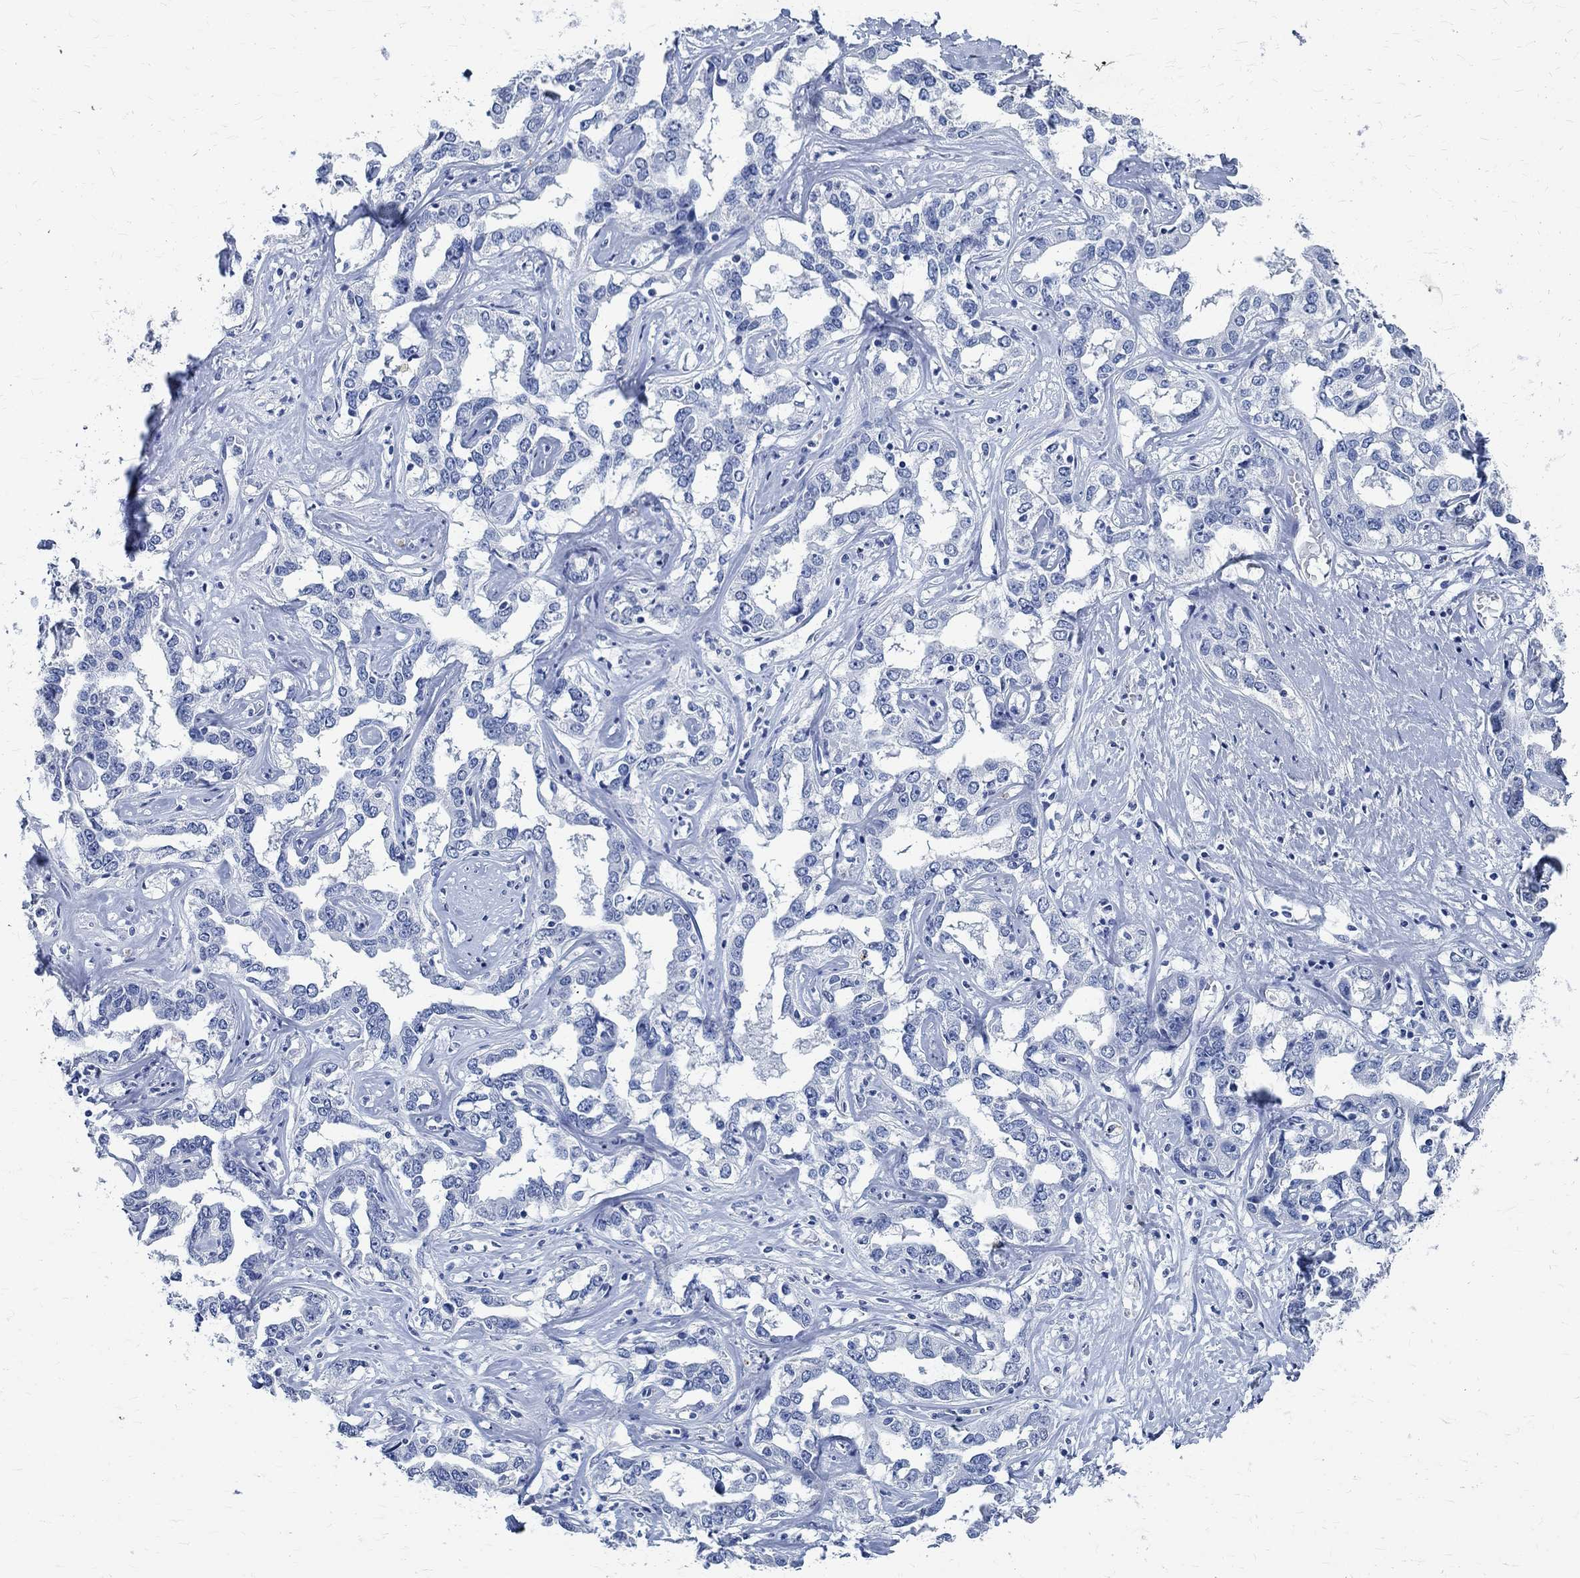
{"staining": {"intensity": "negative", "quantity": "none", "location": "none"}, "tissue": "liver cancer", "cell_type": "Tumor cells", "image_type": "cancer", "snomed": [{"axis": "morphology", "description": "Cholangiocarcinoma"}, {"axis": "topography", "description": "Liver"}], "caption": "Liver cancer (cholangiocarcinoma) was stained to show a protein in brown. There is no significant positivity in tumor cells.", "gene": "TMEM221", "patient": {"sex": "male", "age": 59}}